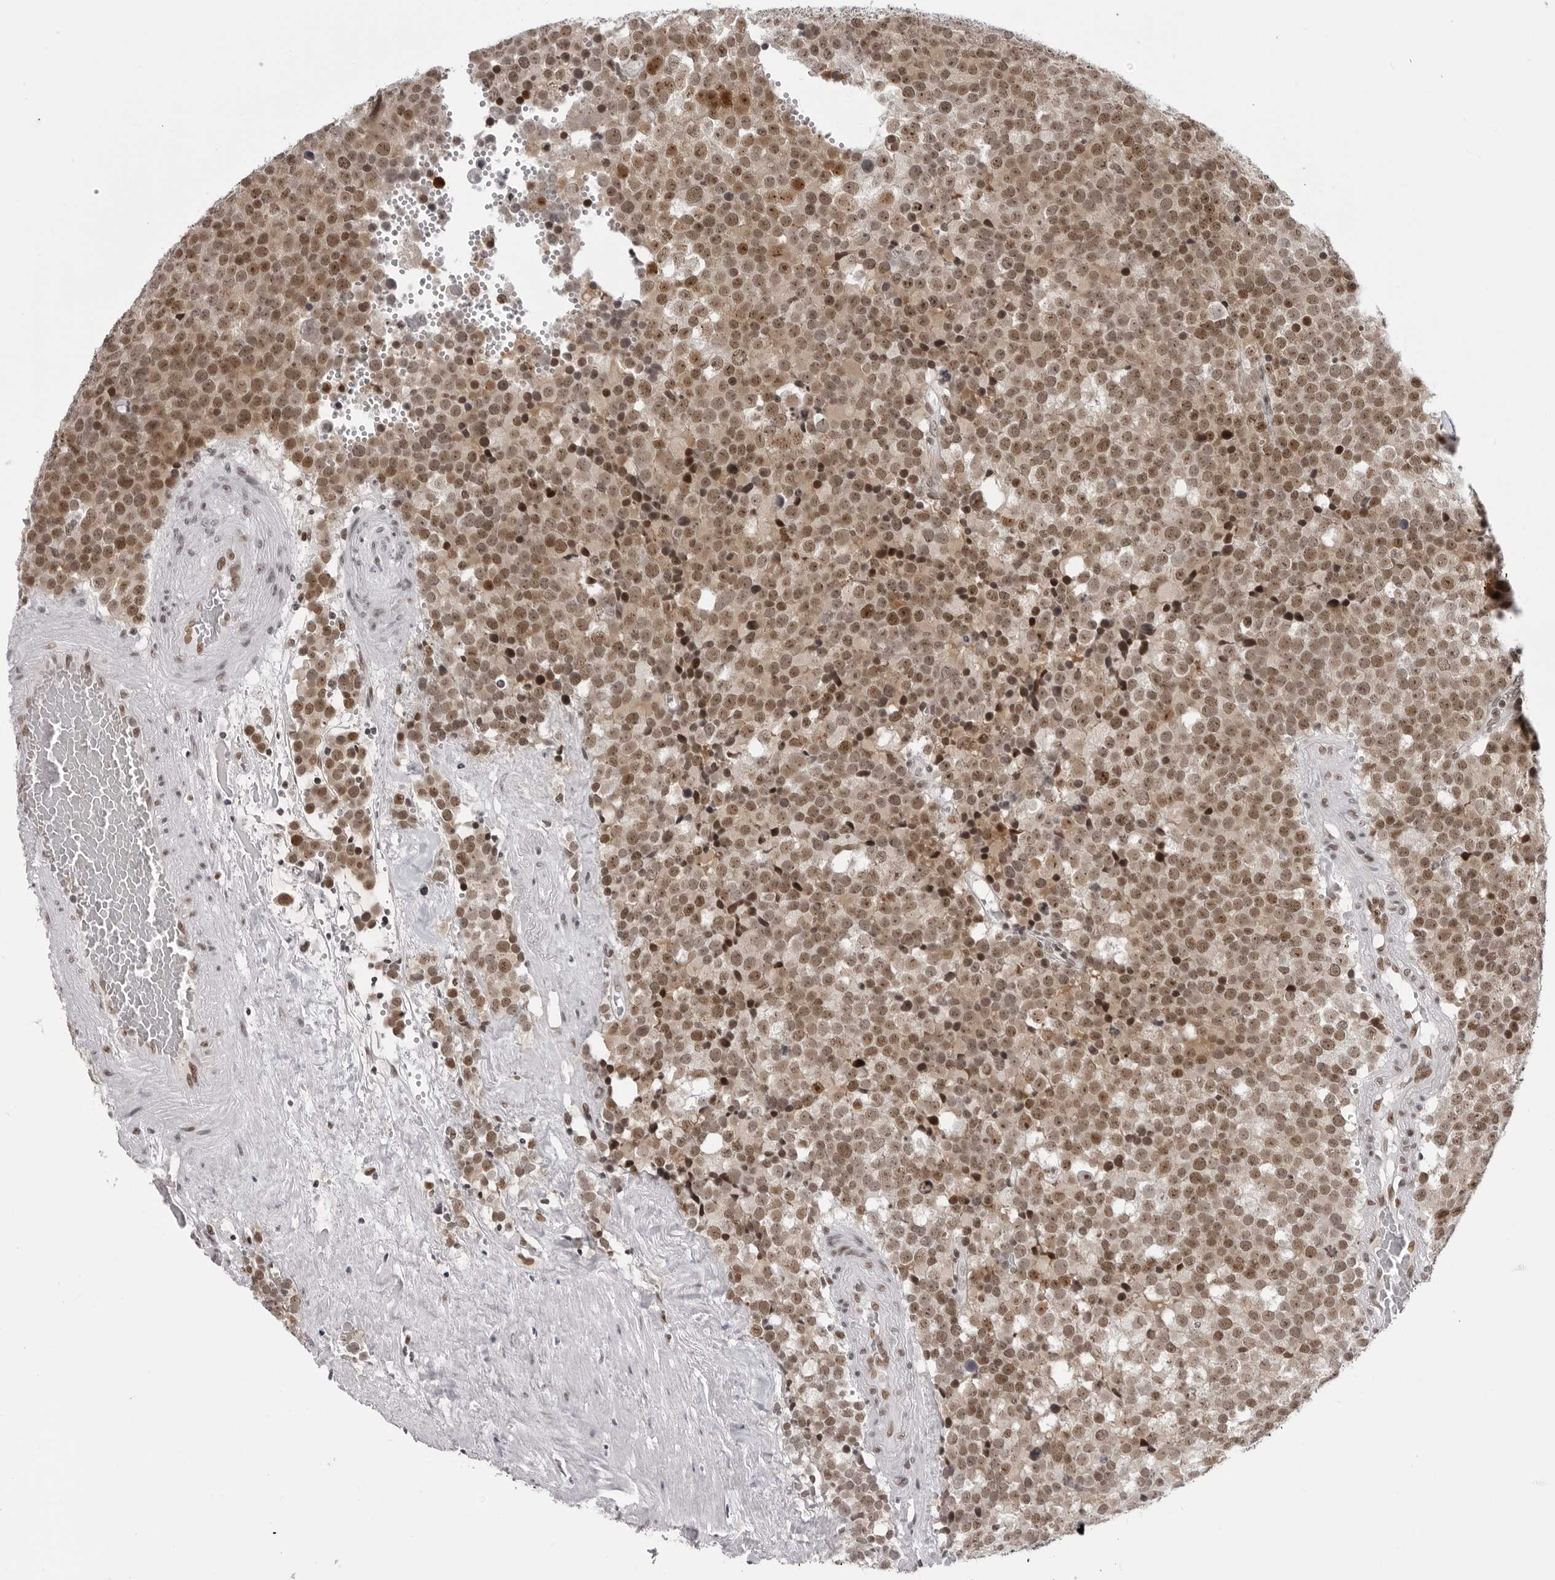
{"staining": {"intensity": "moderate", "quantity": ">75%", "location": "nuclear"}, "tissue": "testis cancer", "cell_type": "Tumor cells", "image_type": "cancer", "snomed": [{"axis": "morphology", "description": "Seminoma, NOS"}, {"axis": "topography", "description": "Testis"}], "caption": "Protein staining by immunohistochemistry (IHC) reveals moderate nuclear expression in about >75% of tumor cells in seminoma (testis).", "gene": "HEXIM2", "patient": {"sex": "male", "age": 71}}